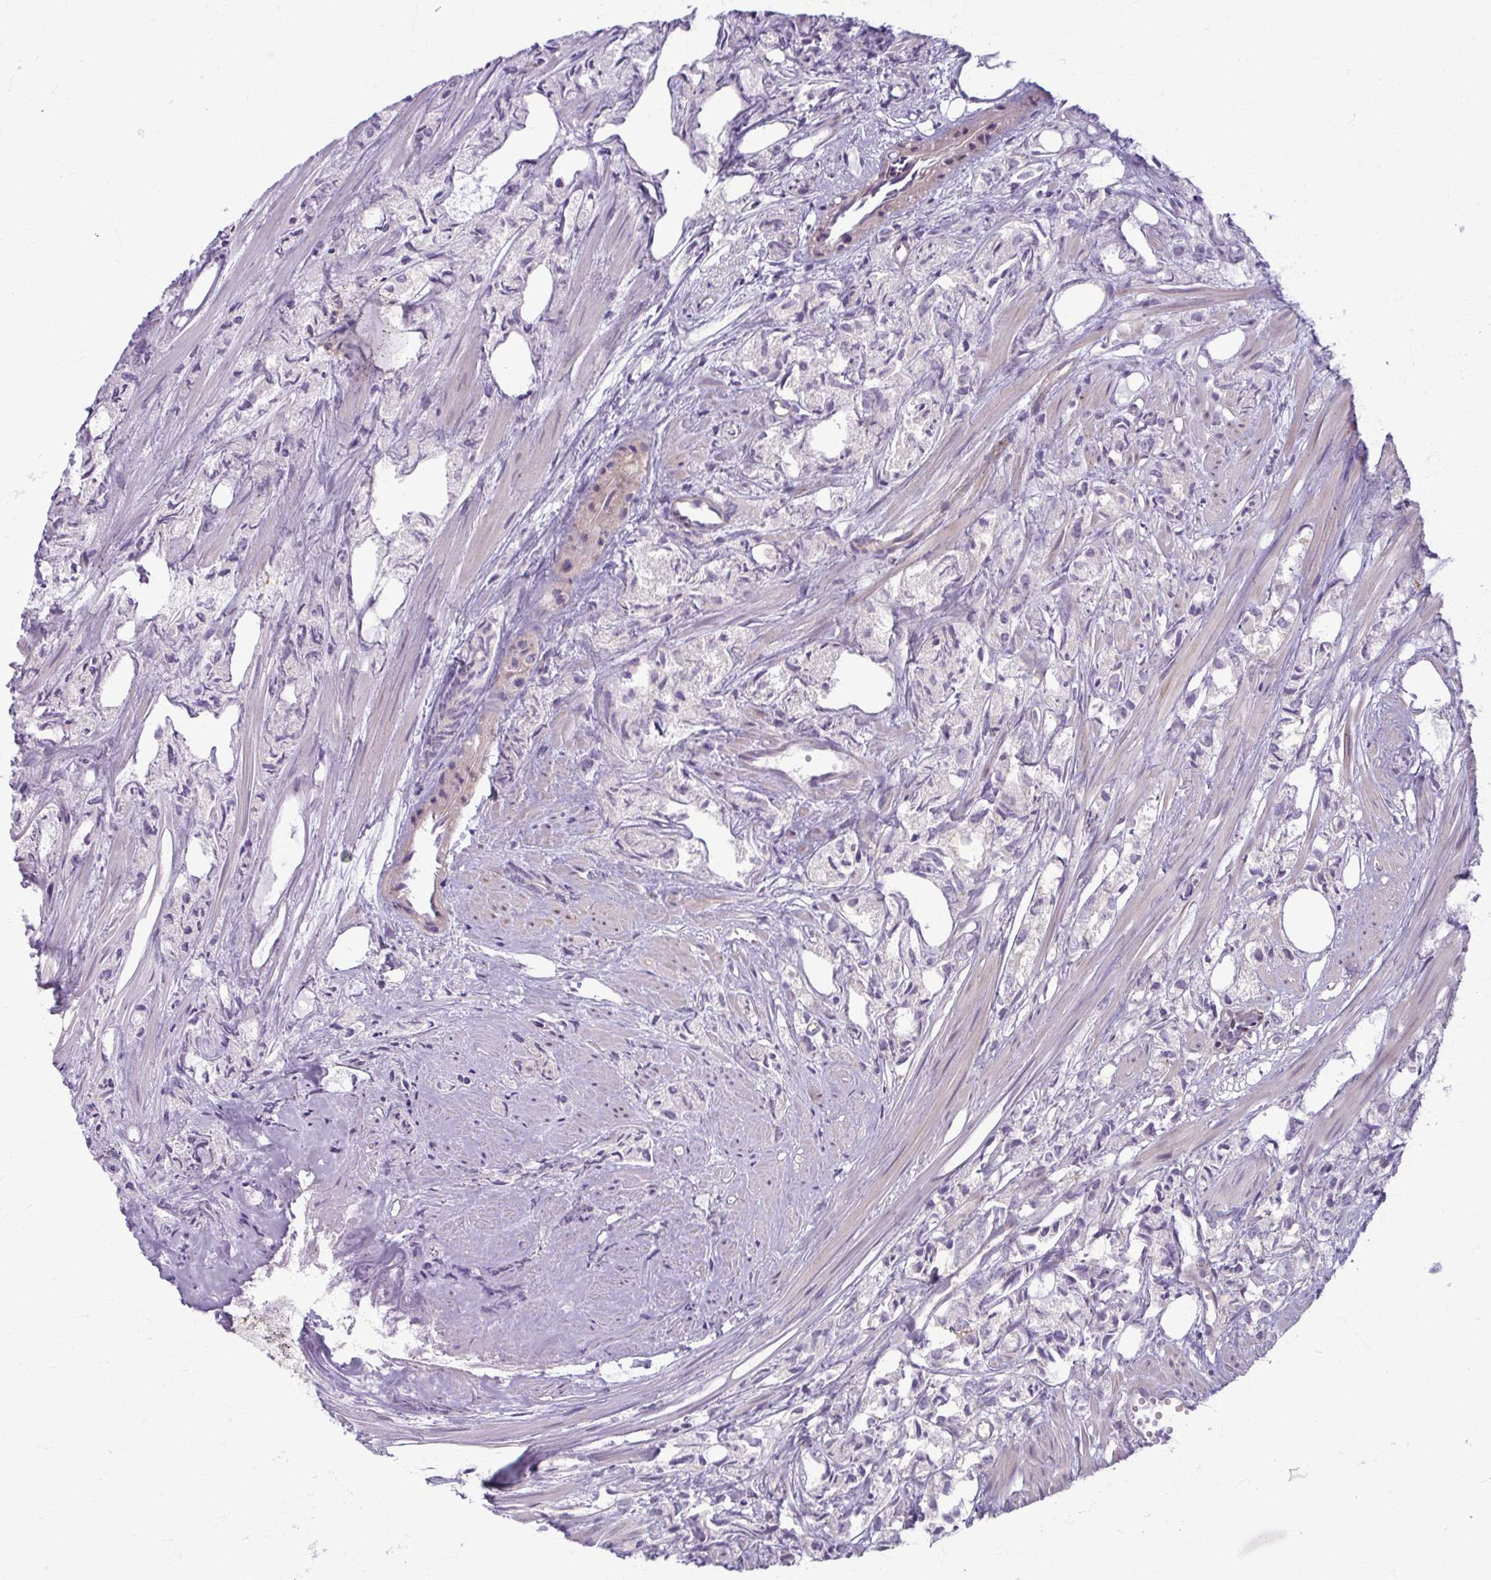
{"staining": {"intensity": "negative", "quantity": "none", "location": "none"}, "tissue": "prostate cancer", "cell_type": "Tumor cells", "image_type": "cancer", "snomed": [{"axis": "morphology", "description": "Adenocarcinoma, High grade"}, {"axis": "topography", "description": "Prostate"}], "caption": "IHC of human high-grade adenocarcinoma (prostate) shows no staining in tumor cells.", "gene": "EID2B", "patient": {"sex": "male", "age": 58}}